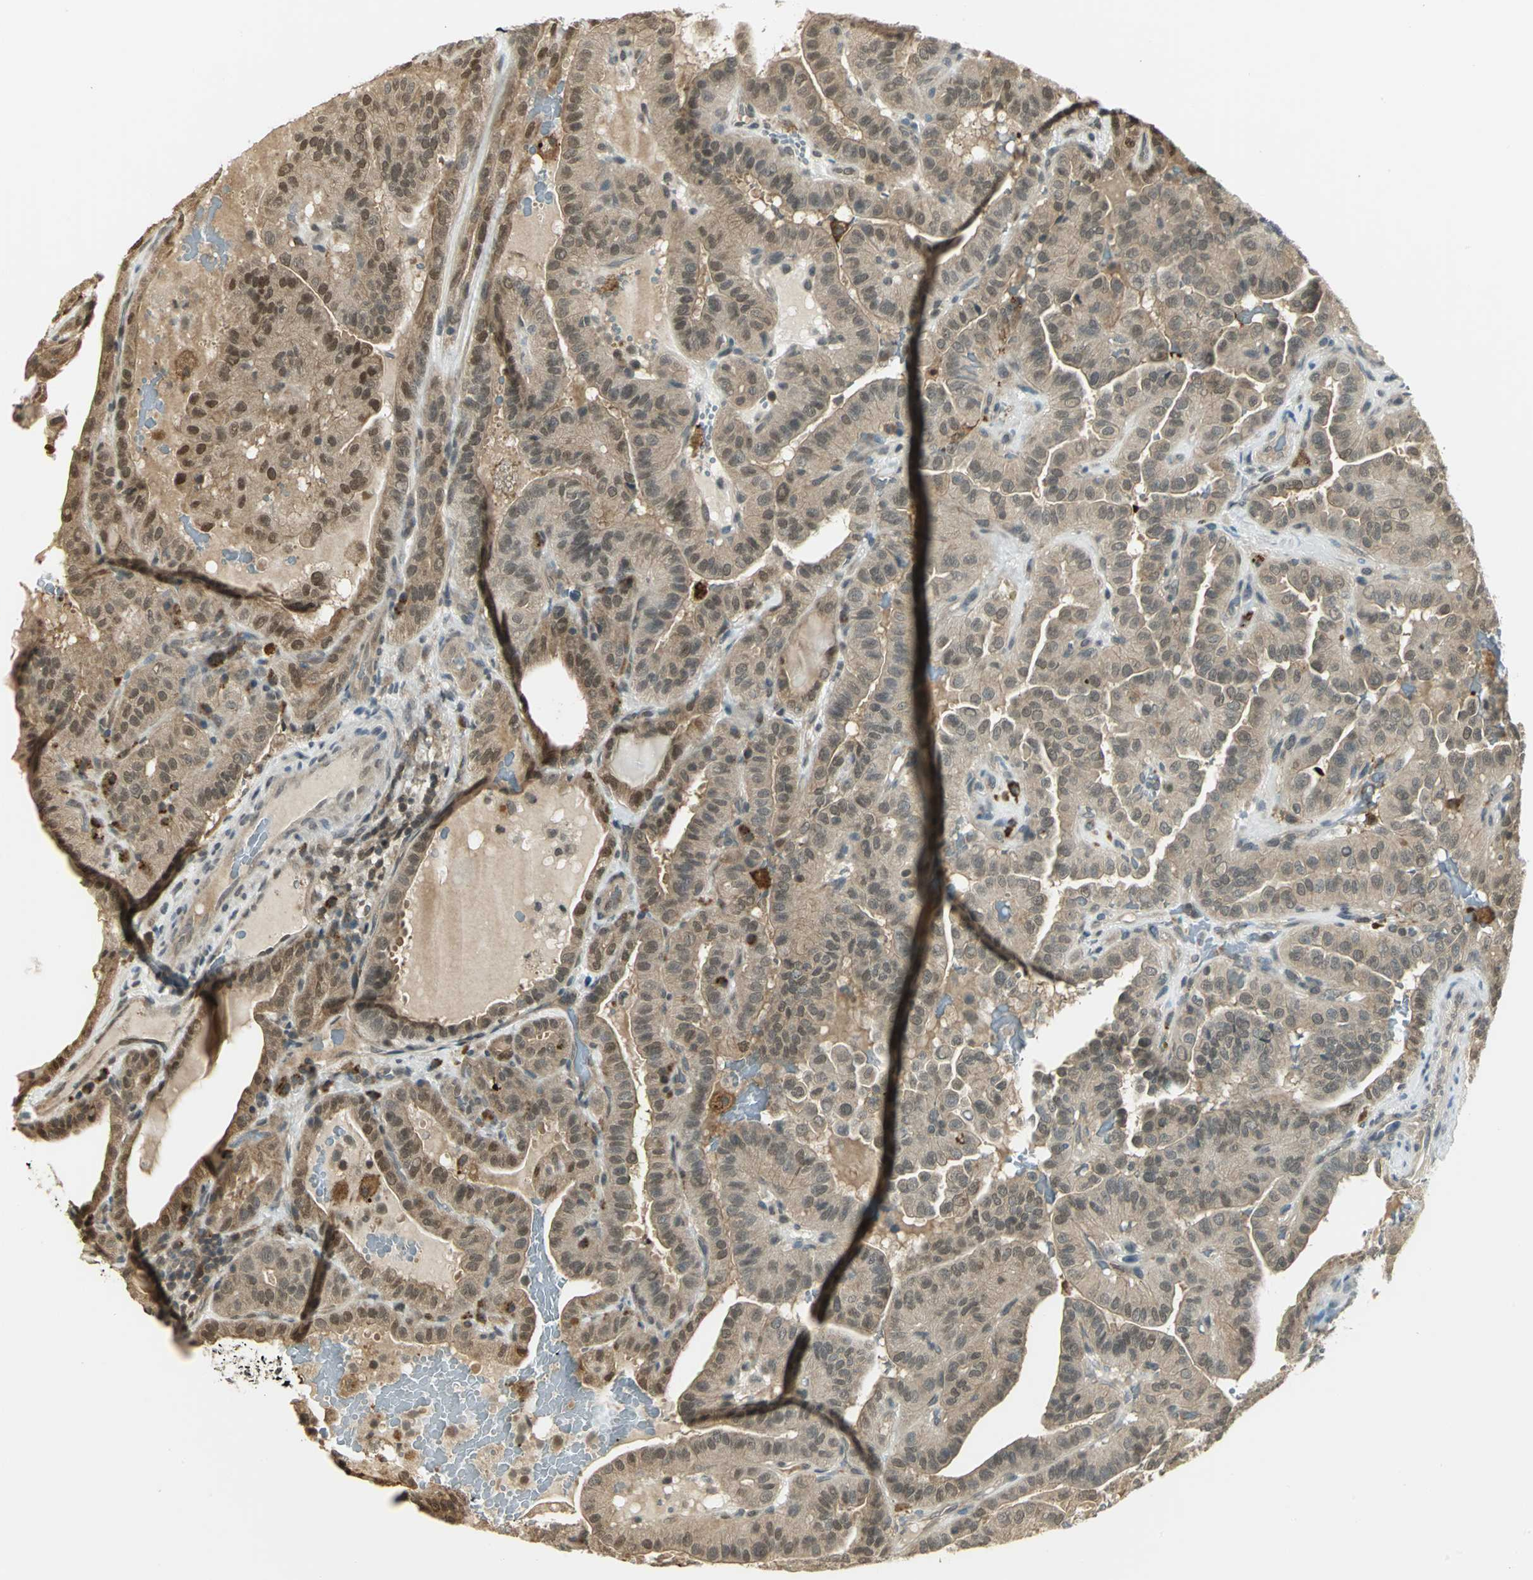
{"staining": {"intensity": "weak", "quantity": ">75%", "location": "cytoplasmic/membranous,nuclear"}, "tissue": "thyroid cancer", "cell_type": "Tumor cells", "image_type": "cancer", "snomed": [{"axis": "morphology", "description": "Papillary adenocarcinoma, NOS"}, {"axis": "topography", "description": "Thyroid gland"}], "caption": "A micrograph showing weak cytoplasmic/membranous and nuclear expression in about >75% of tumor cells in papillary adenocarcinoma (thyroid), as visualized by brown immunohistochemical staining.", "gene": "CDC34", "patient": {"sex": "male", "age": 77}}